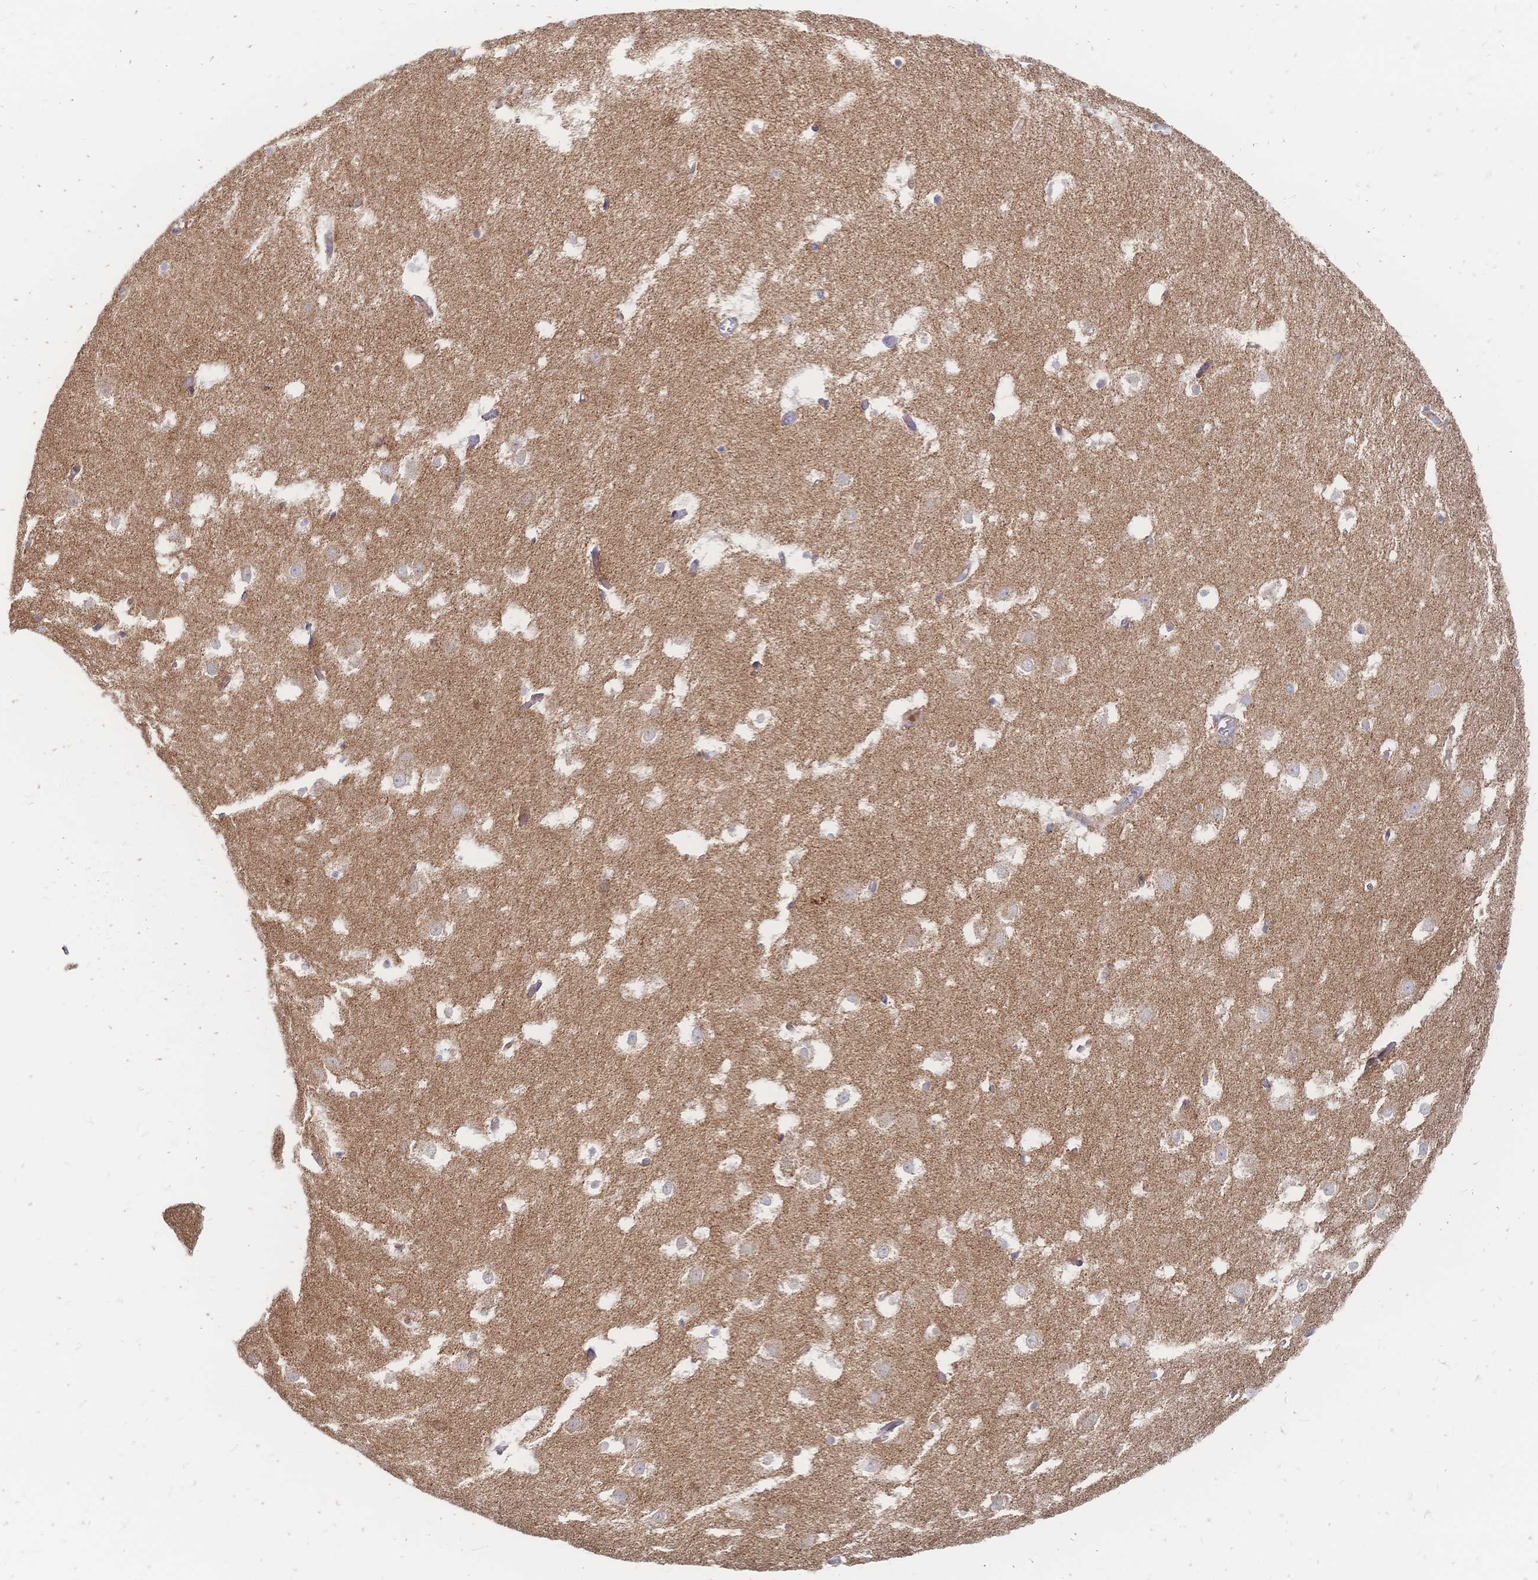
{"staining": {"intensity": "moderate", "quantity": "25%-75%", "location": "cytoplasmic/membranous"}, "tissue": "hippocampus", "cell_type": "Glial cells", "image_type": "normal", "snomed": [{"axis": "morphology", "description": "Normal tissue, NOS"}, {"axis": "topography", "description": "Hippocampus"}], "caption": "A high-resolution histopathology image shows immunohistochemistry (IHC) staining of benign hippocampus, which demonstrates moderate cytoplasmic/membranous positivity in approximately 25%-75% of glial cells.", "gene": "SORBS1", "patient": {"sex": "female", "age": 52}}